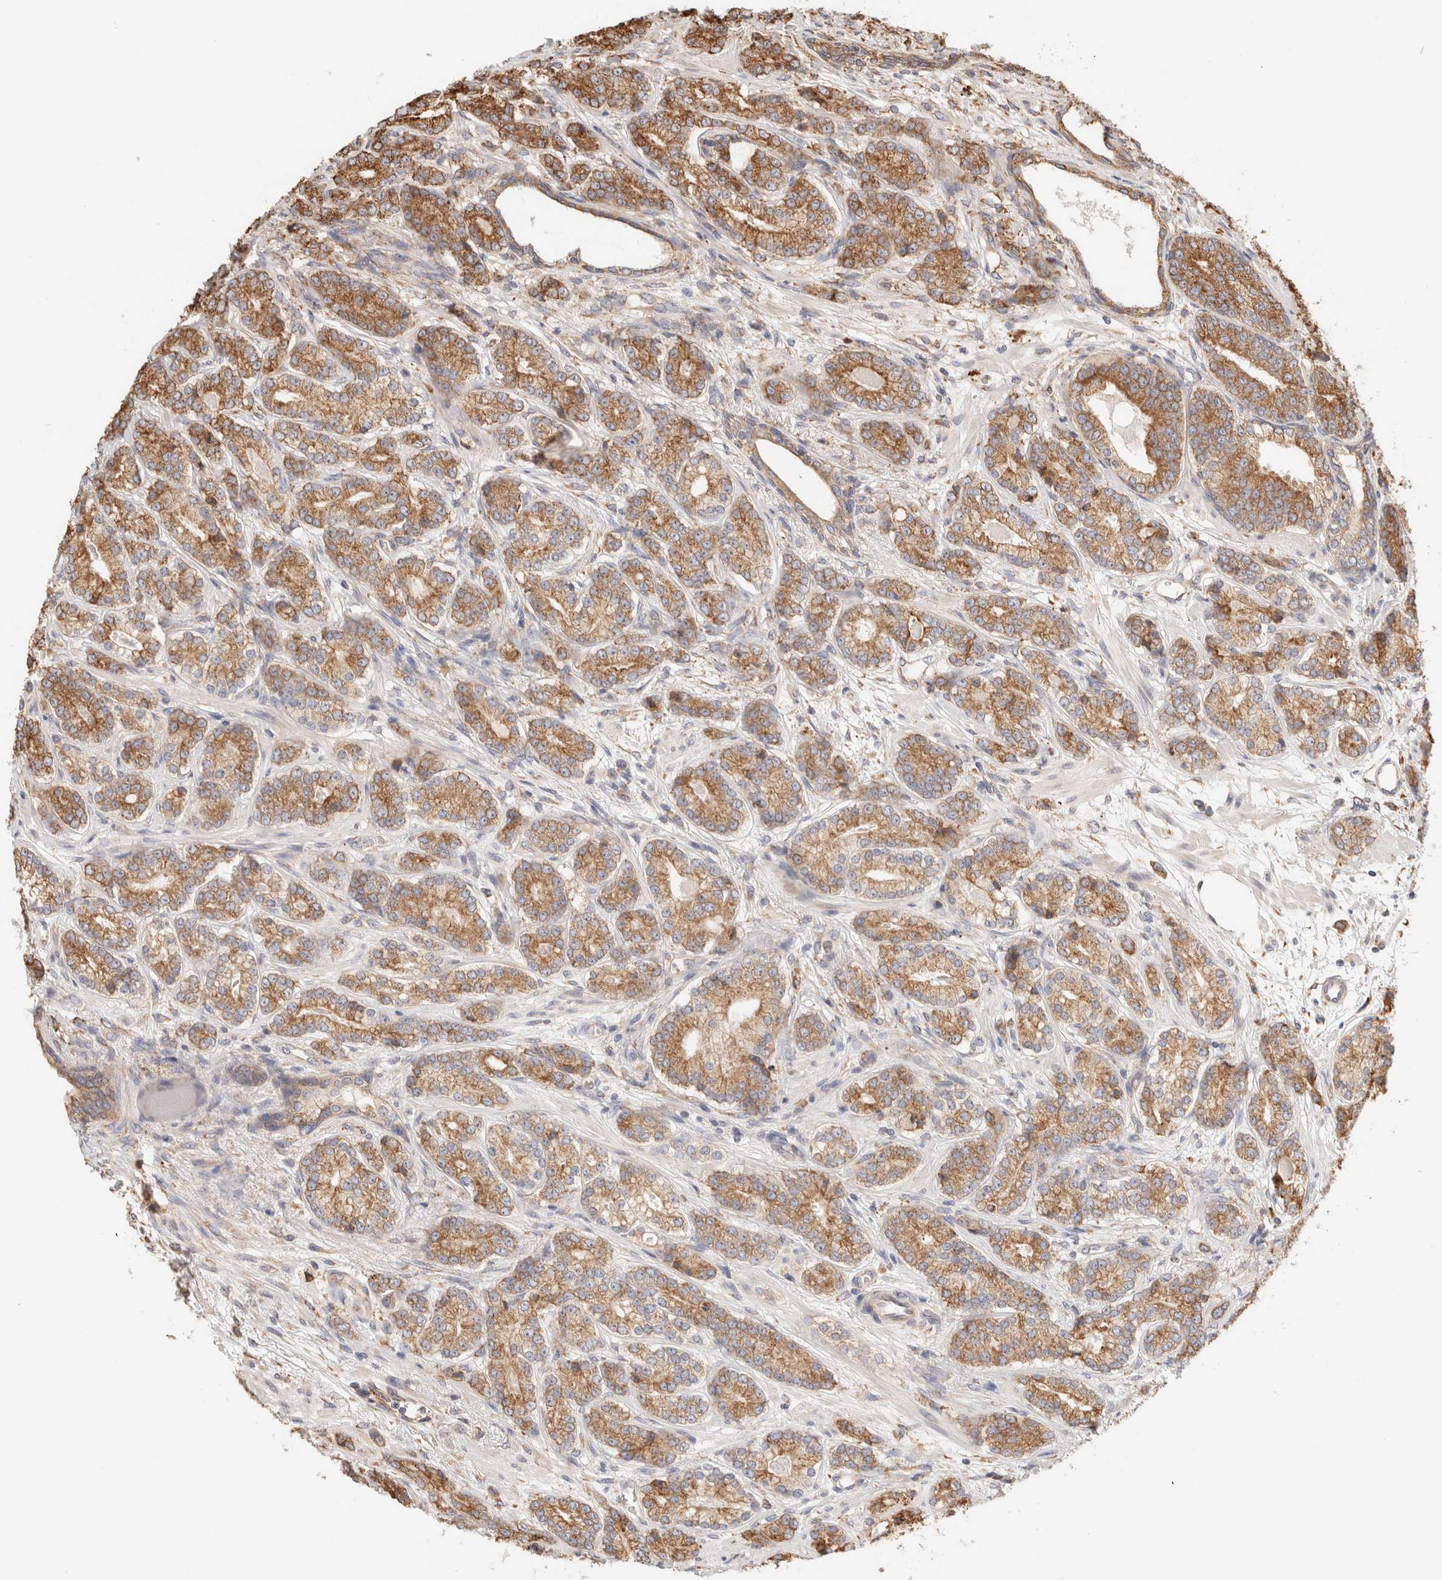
{"staining": {"intensity": "moderate", "quantity": ">75%", "location": "cytoplasmic/membranous"}, "tissue": "prostate cancer", "cell_type": "Tumor cells", "image_type": "cancer", "snomed": [{"axis": "morphology", "description": "Adenocarcinoma, High grade"}, {"axis": "topography", "description": "Prostate"}], "caption": "Tumor cells display medium levels of moderate cytoplasmic/membranous positivity in about >75% of cells in prostate cancer. (IHC, brightfield microscopy, high magnification).", "gene": "FER", "patient": {"sex": "male", "age": 61}}